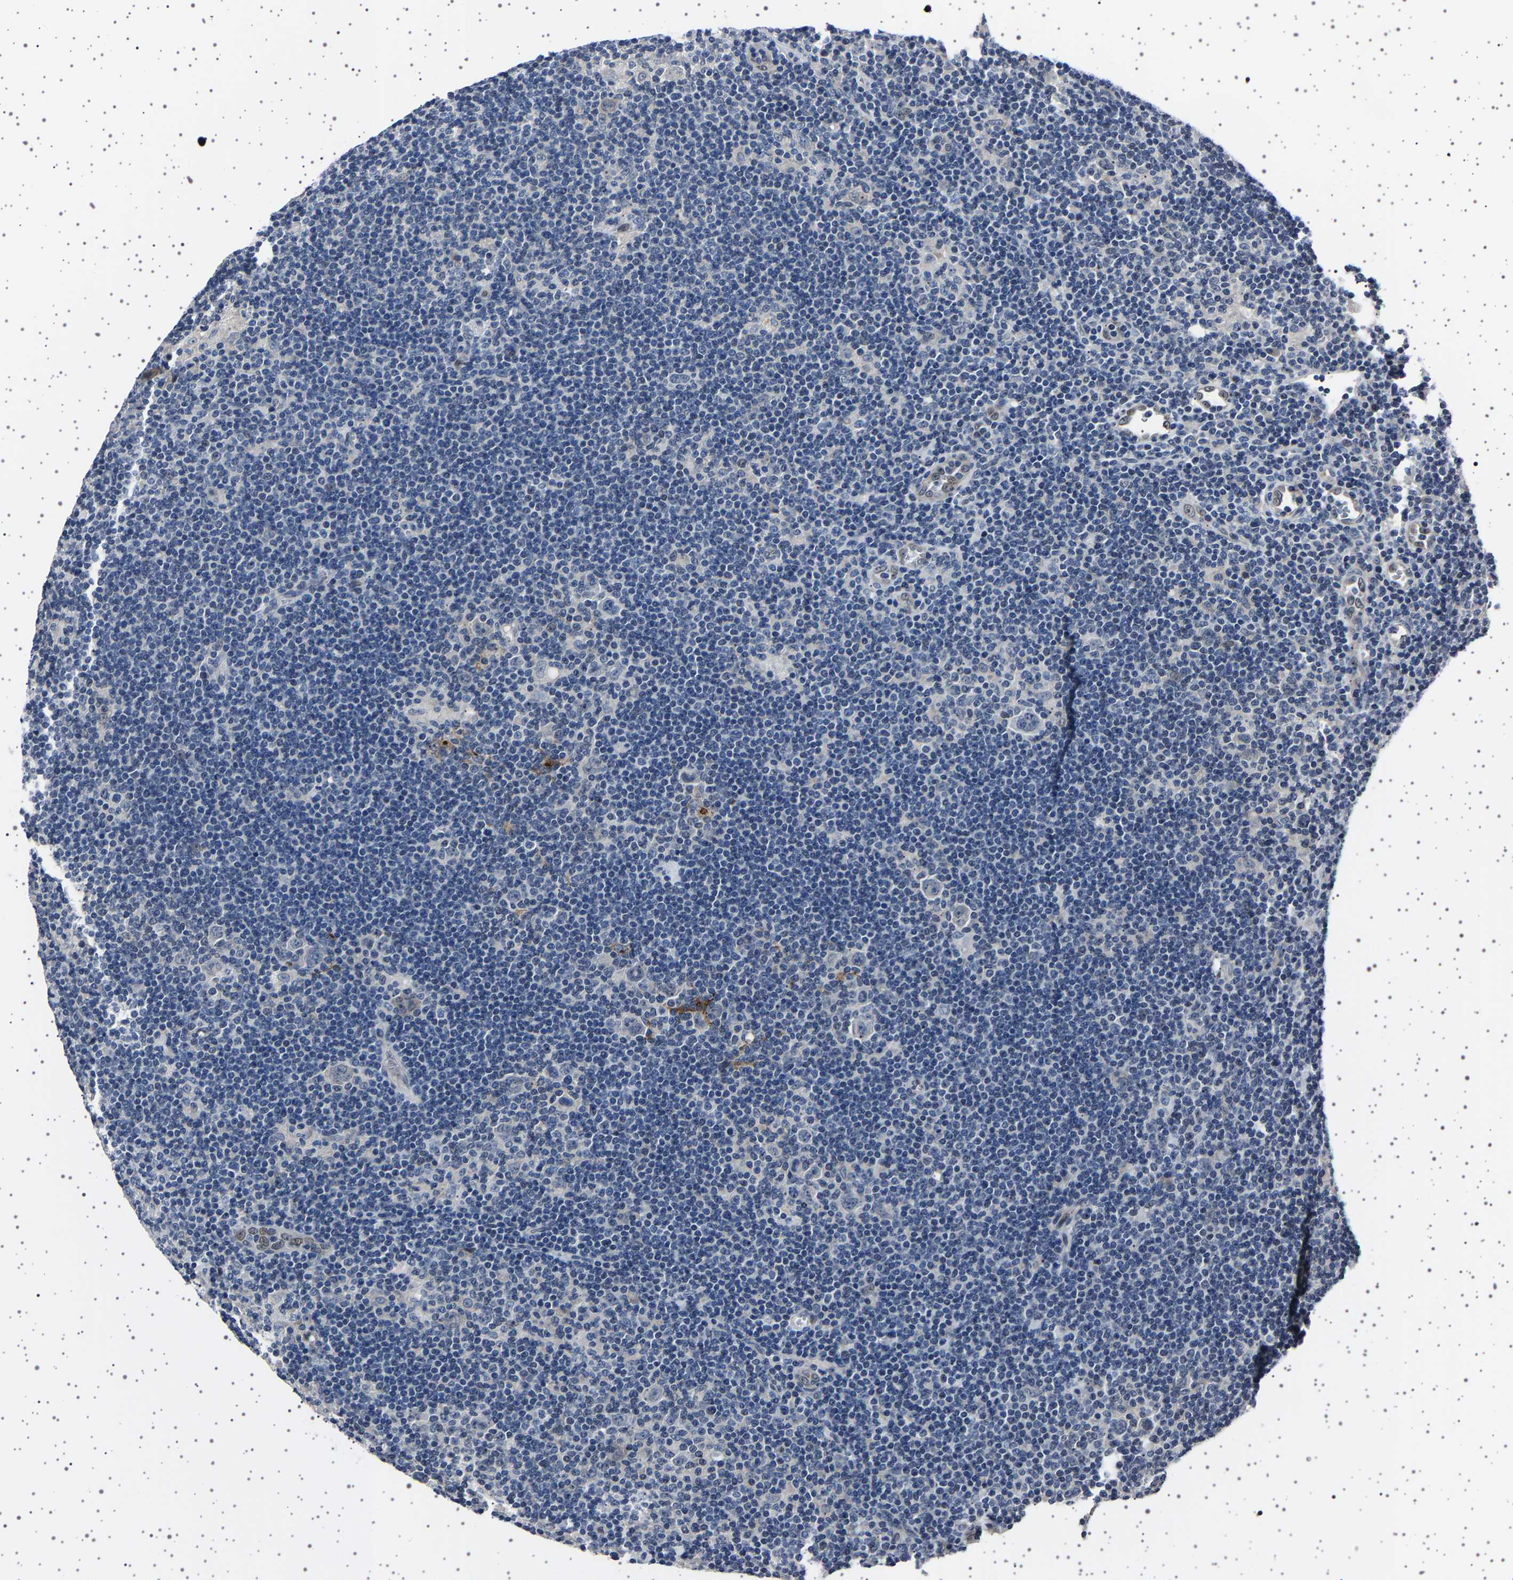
{"staining": {"intensity": "negative", "quantity": "none", "location": "none"}, "tissue": "lymphoma", "cell_type": "Tumor cells", "image_type": "cancer", "snomed": [{"axis": "morphology", "description": "Hodgkin's disease, NOS"}, {"axis": "topography", "description": "Lymph node"}], "caption": "Human lymphoma stained for a protein using IHC displays no positivity in tumor cells.", "gene": "IL10RB", "patient": {"sex": "female", "age": 57}}